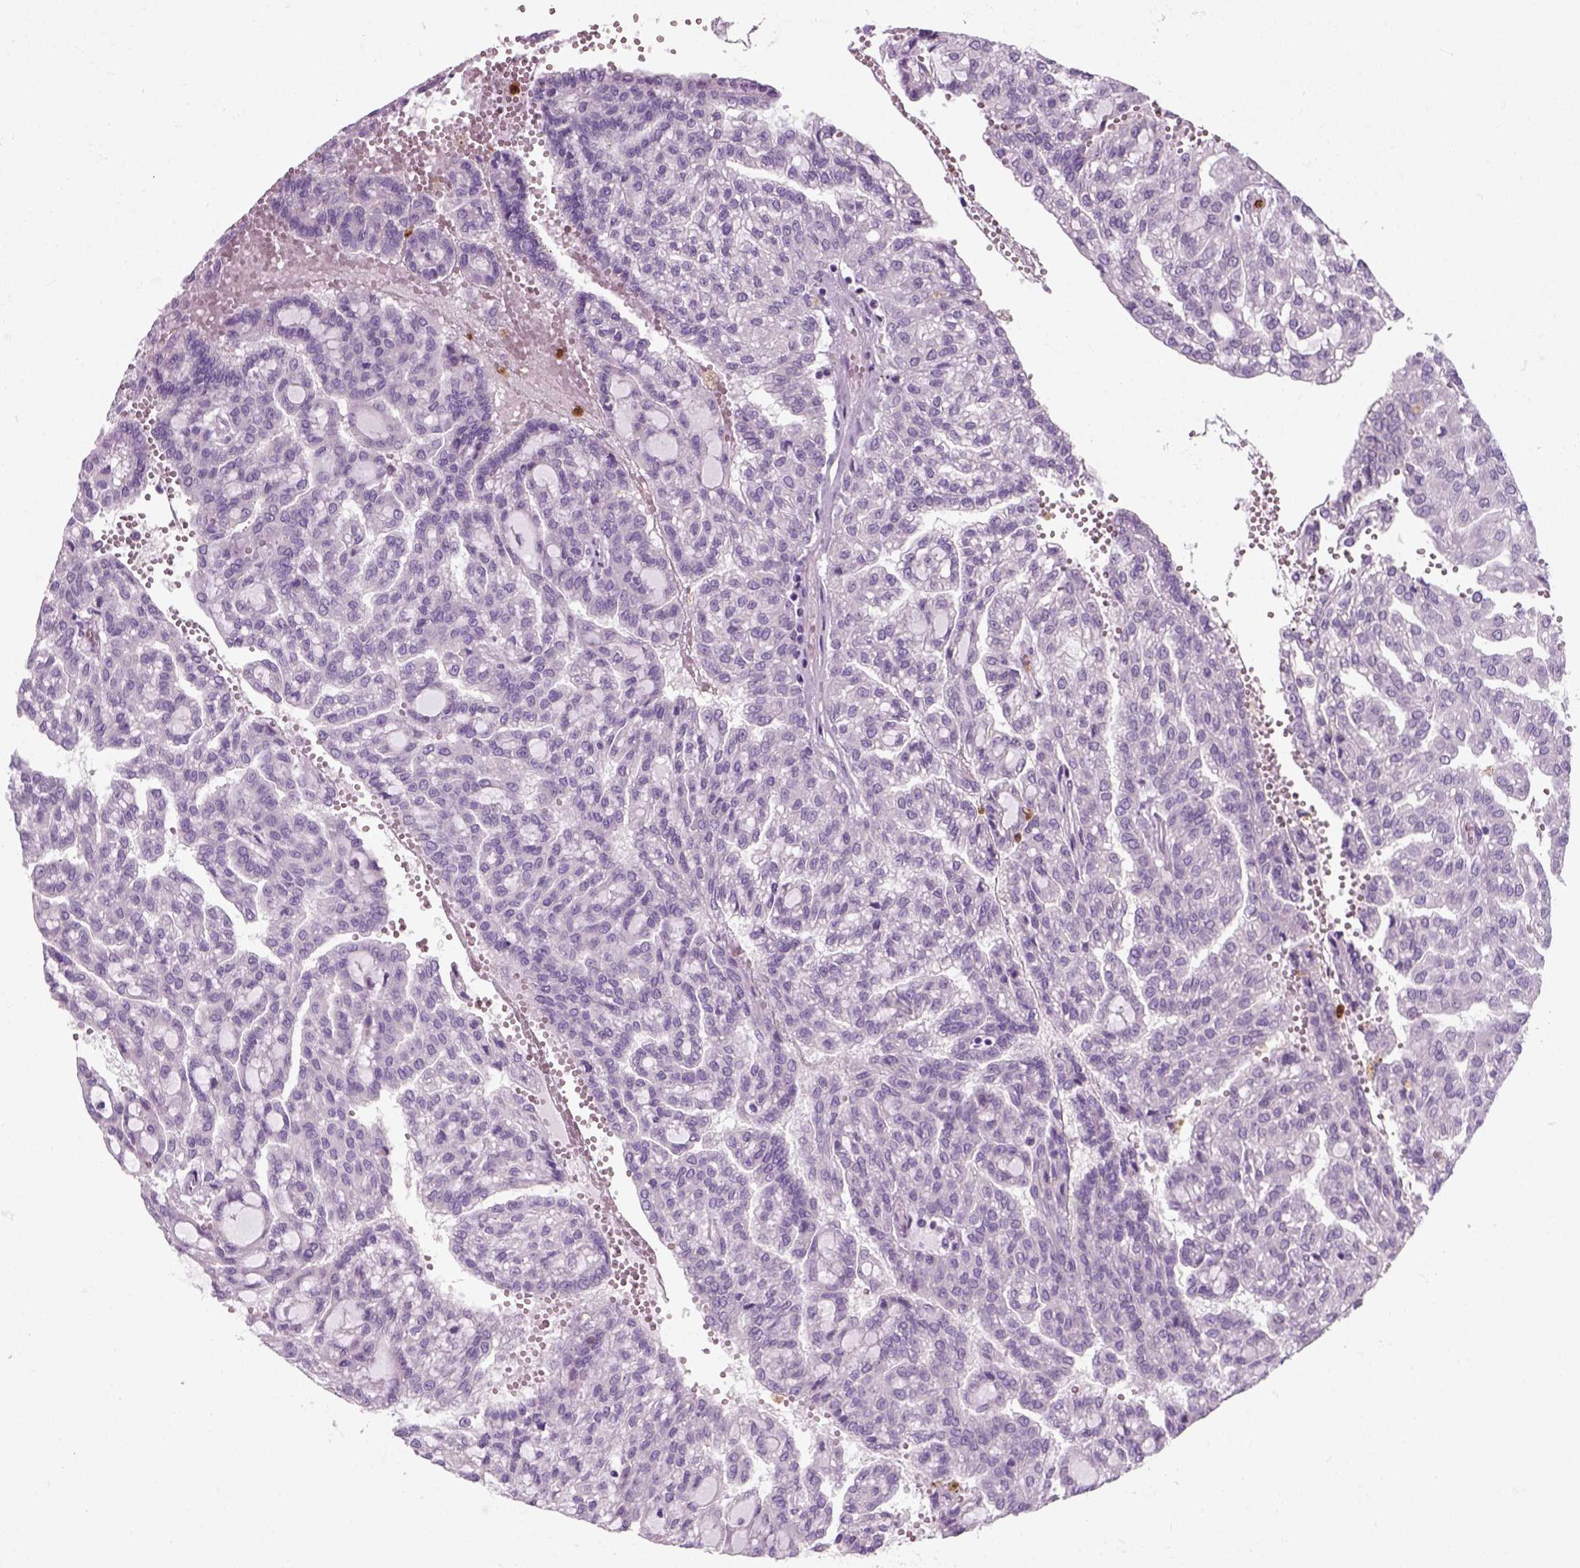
{"staining": {"intensity": "negative", "quantity": "none", "location": "none"}, "tissue": "renal cancer", "cell_type": "Tumor cells", "image_type": "cancer", "snomed": [{"axis": "morphology", "description": "Adenocarcinoma, NOS"}, {"axis": "topography", "description": "Kidney"}], "caption": "Histopathology image shows no significant protein staining in tumor cells of renal cancer. (DAB IHC visualized using brightfield microscopy, high magnification).", "gene": "IL4", "patient": {"sex": "male", "age": 63}}